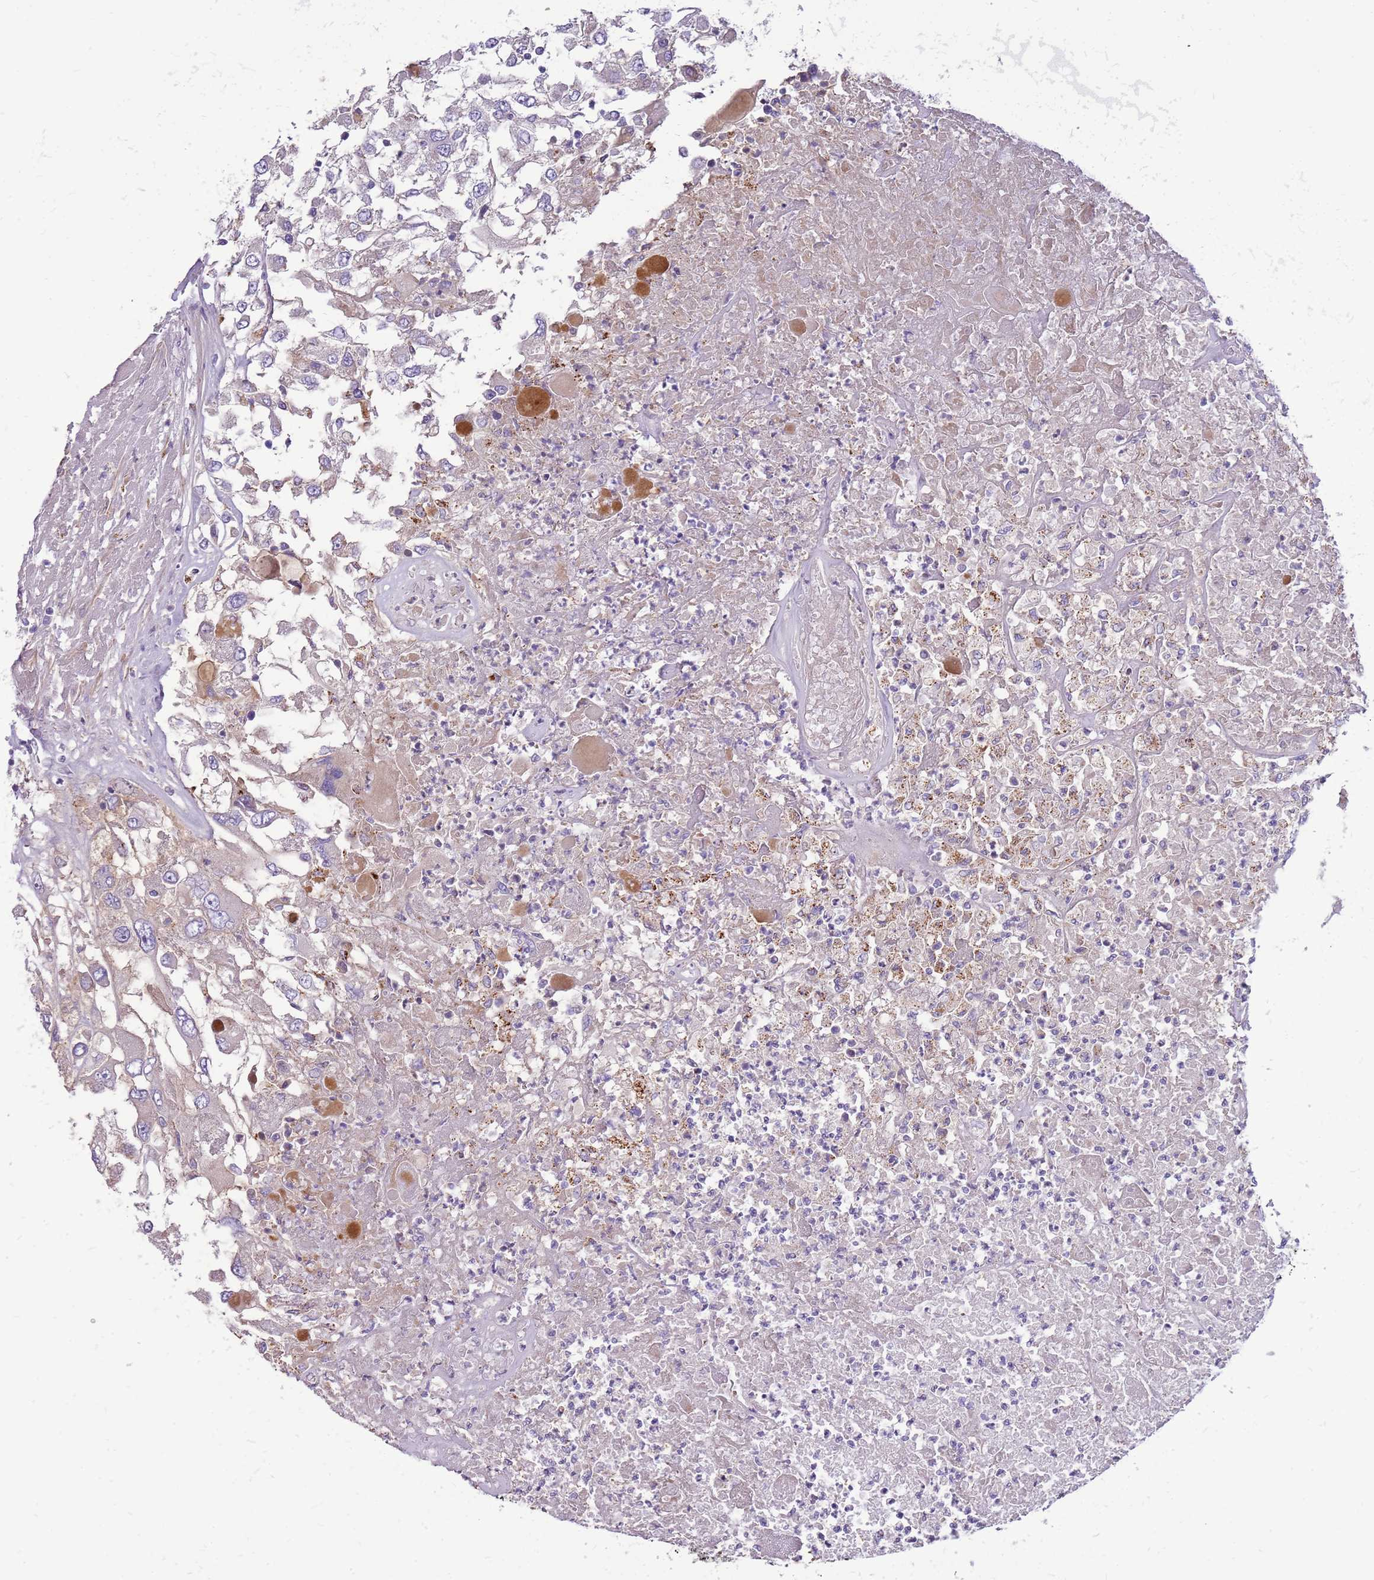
{"staining": {"intensity": "negative", "quantity": "none", "location": "none"}, "tissue": "renal cancer", "cell_type": "Tumor cells", "image_type": "cancer", "snomed": [{"axis": "morphology", "description": "Adenocarcinoma, NOS"}, {"axis": "topography", "description": "Kidney"}], "caption": "A high-resolution micrograph shows IHC staining of renal cancer, which displays no significant staining in tumor cells.", "gene": "NTN4", "patient": {"sex": "female", "age": 52}}